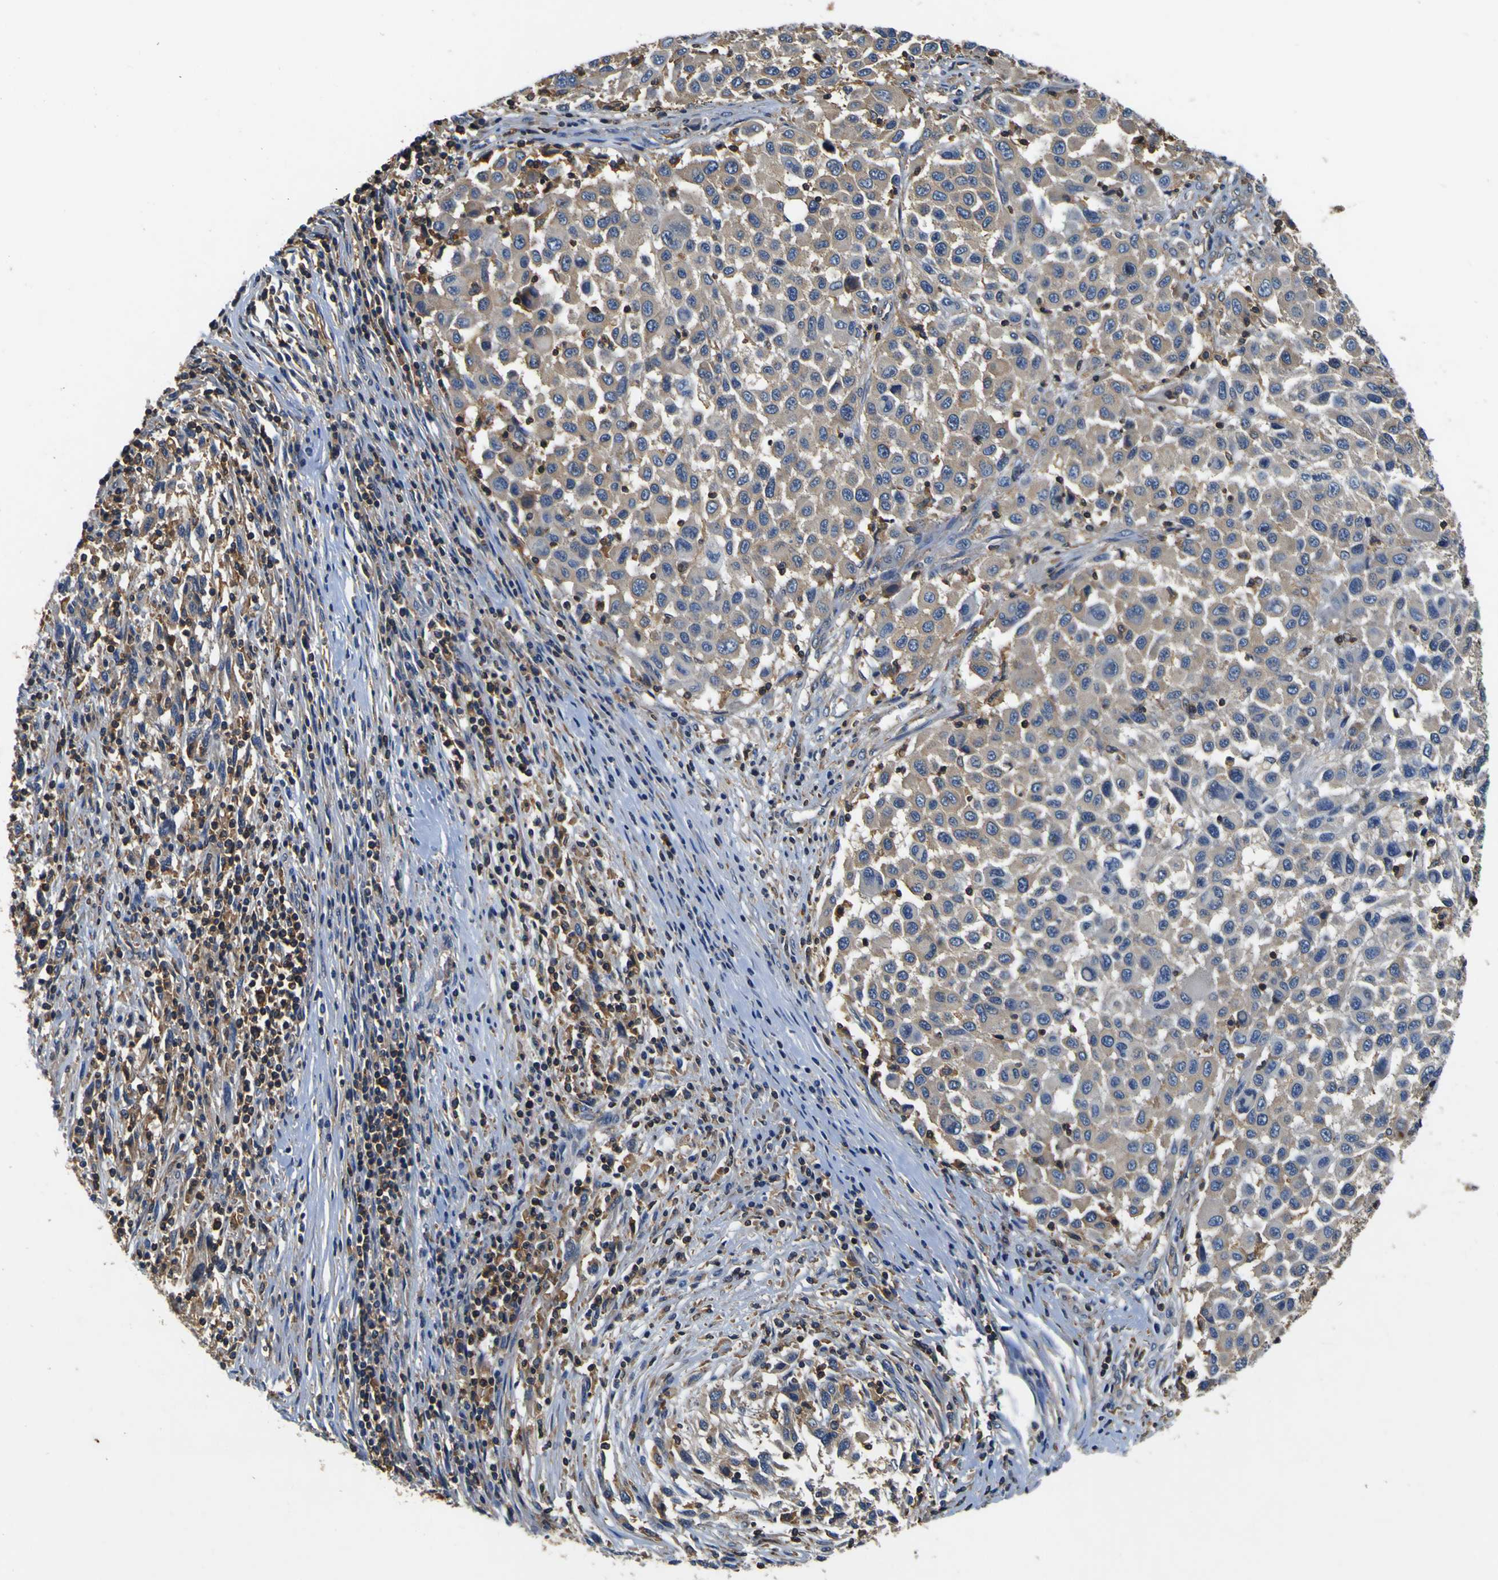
{"staining": {"intensity": "weak", "quantity": ">75%", "location": "cytoplasmic/membranous"}, "tissue": "melanoma", "cell_type": "Tumor cells", "image_type": "cancer", "snomed": [{"axis": "morphology", "description": "Malignant melanoma, Metastatic site"}, {"axis": "topography", "description": "Lymph node"}], "caption": "Immunohistochemistry (DAB (3,3'-diaminobenzidine)) staining of malignant melanoma (metastatic site) reveals weak cytoplasmic/membranous protein positivity in approximately >75% of tumor cells.", "gene": "CNR2", "patient": {"sex": "male", "age": 61}}